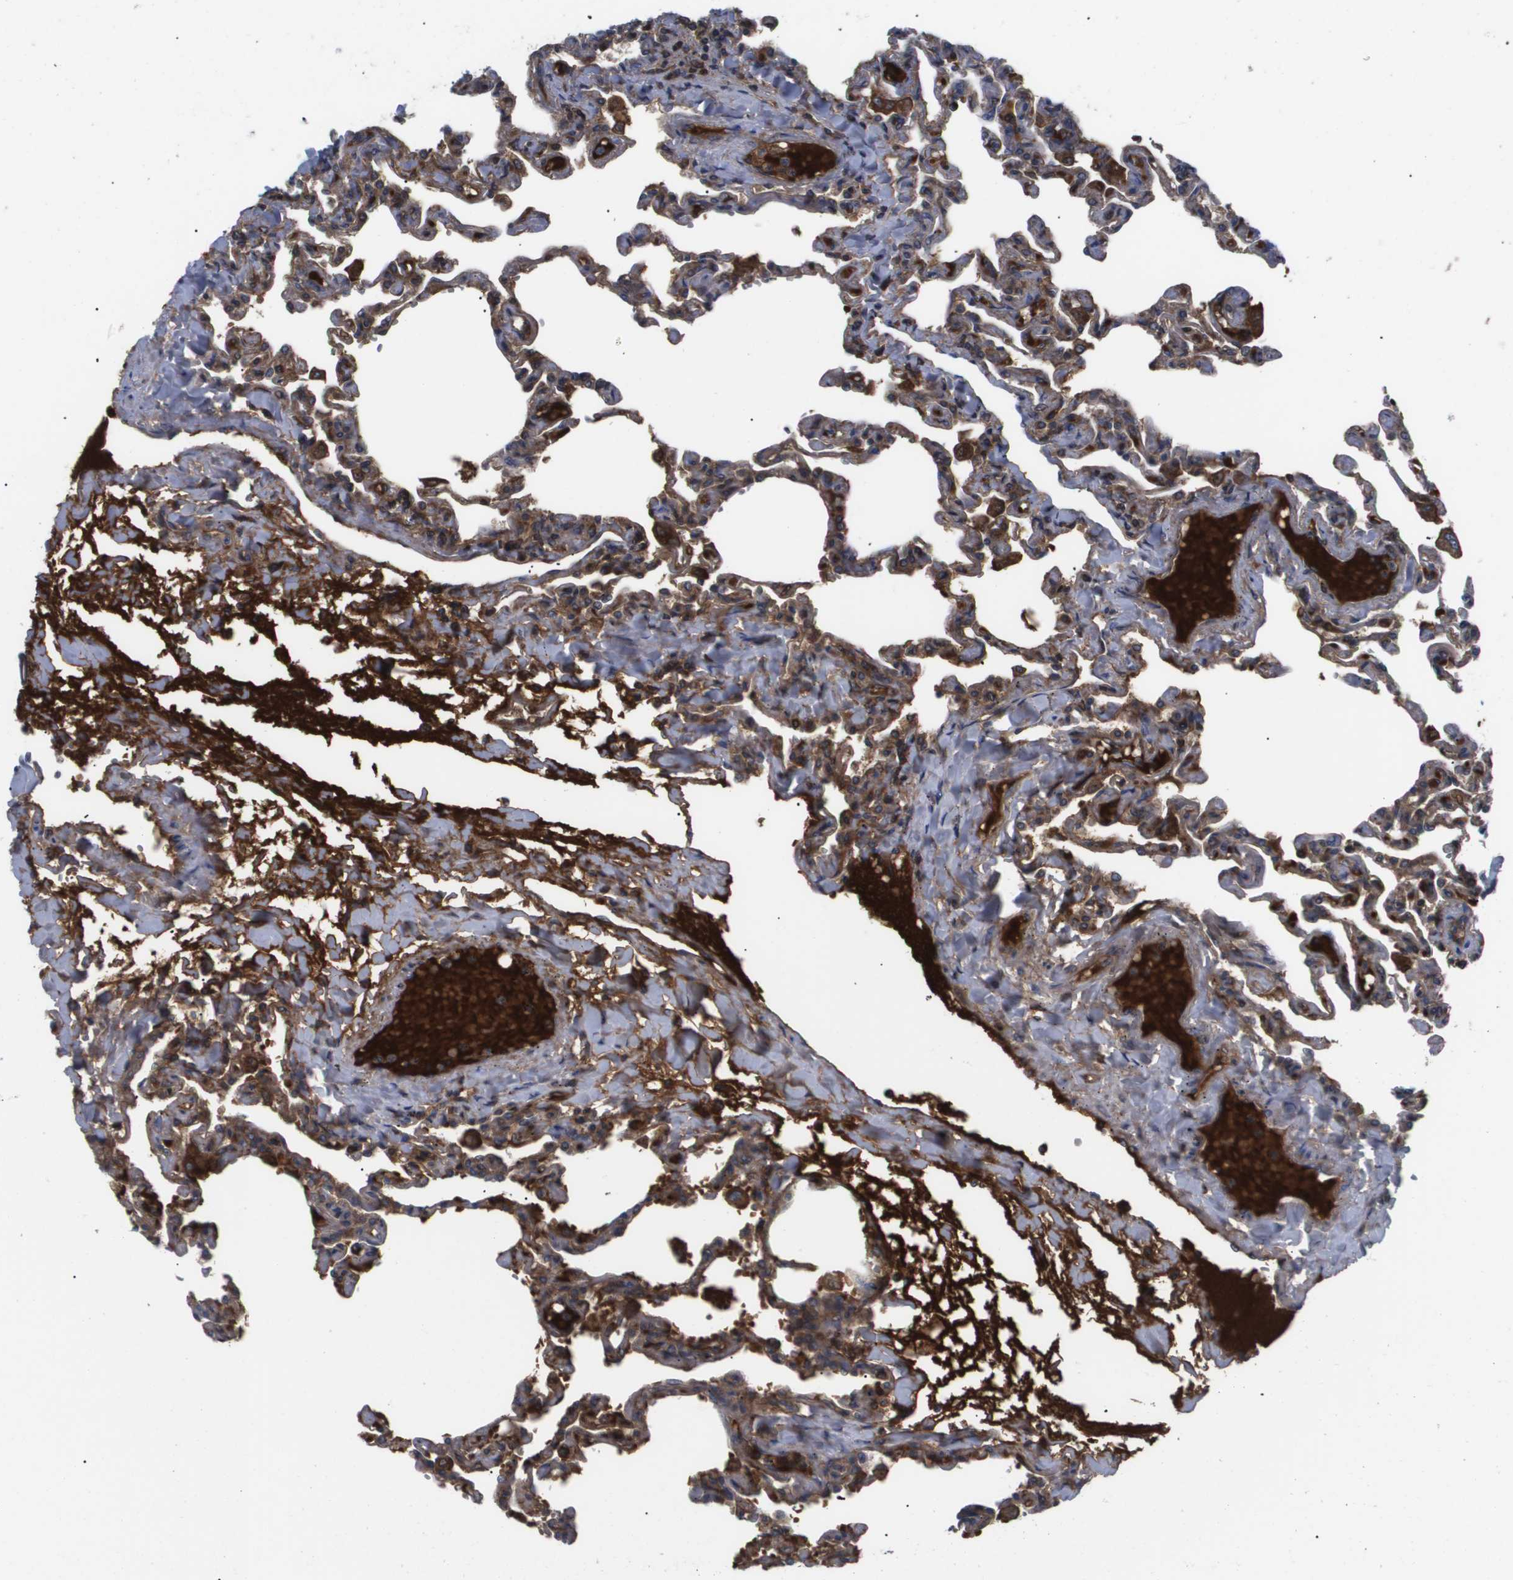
{"staining": {"intensity": "moderate", "quantity": ">75%", "location": "cytoplasmic/membranous"}, "tissue": "lung", "cell_type": "Alveolar cells", "image_type": "normal", "snomed": [{"axis": "morphology", "description": "Normal tissue, NOS"}, {"axis": "topography", "description": "Lung"}], "caption": "Immunohistochemical staining of benign lung shows moderate cytoplasmic/membranous protein positivity in approximately >75% of alveolar cells.", "gene": "SERPINA6", "patient": {"sex": "male", "age": 21}}